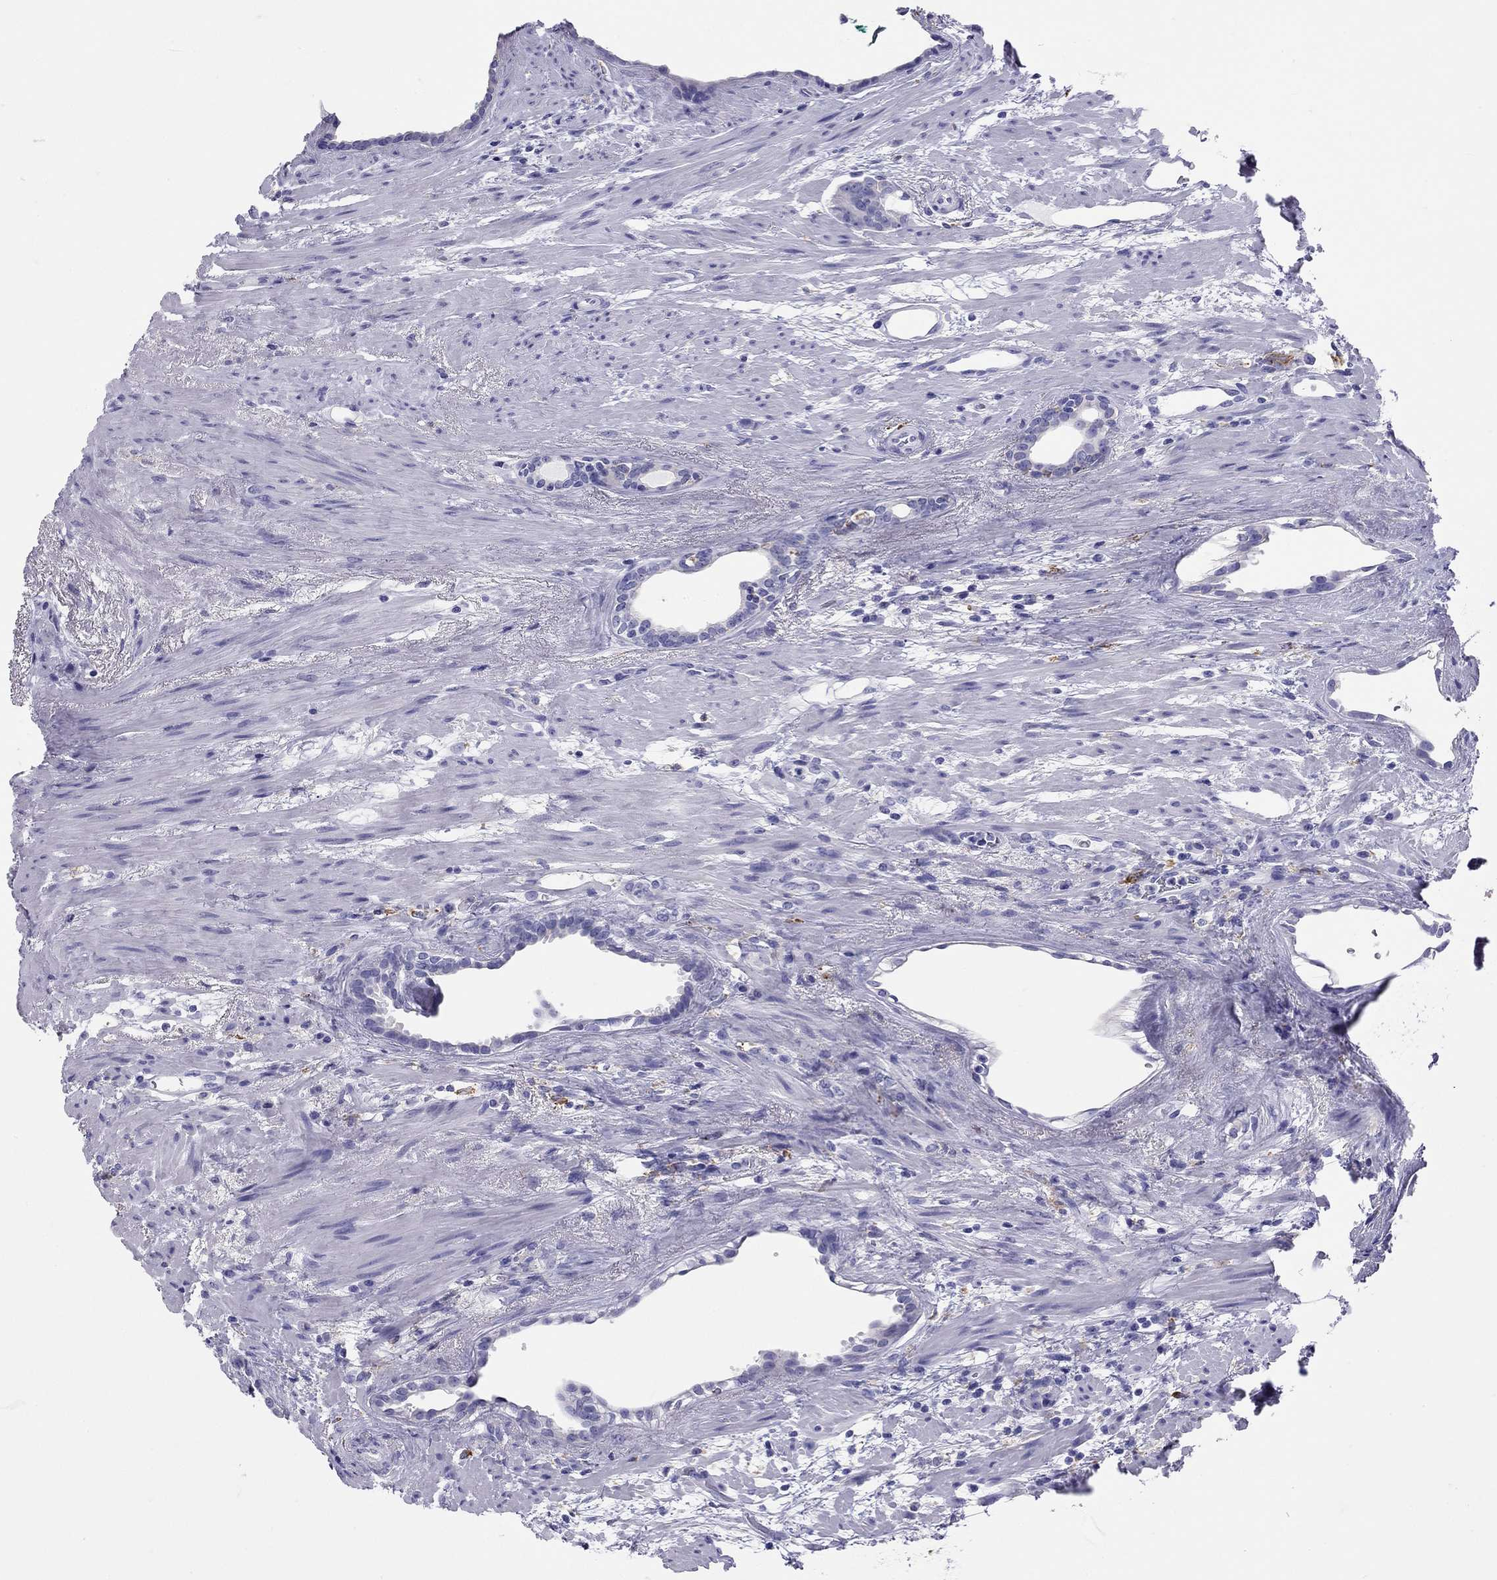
{"staining": {"intensity": "negative", "quantity": "none", "location": "none"}, "tissue": "prostate cancer", "cell_type": "Tumor cells", "image_type": "cancer", "snomed": [{"axis": "morphology", "description": "Adenocarcinoma, NOS"}, {"axis": "topography", "description": "Prostate"}], "caption": "Immunohistochemical staining of prostate adenocarcinoma displays no significant positivity in tumor cells.", "gene": "HLA-DQB2", "patient": {"sex": "male", "age": 71}}